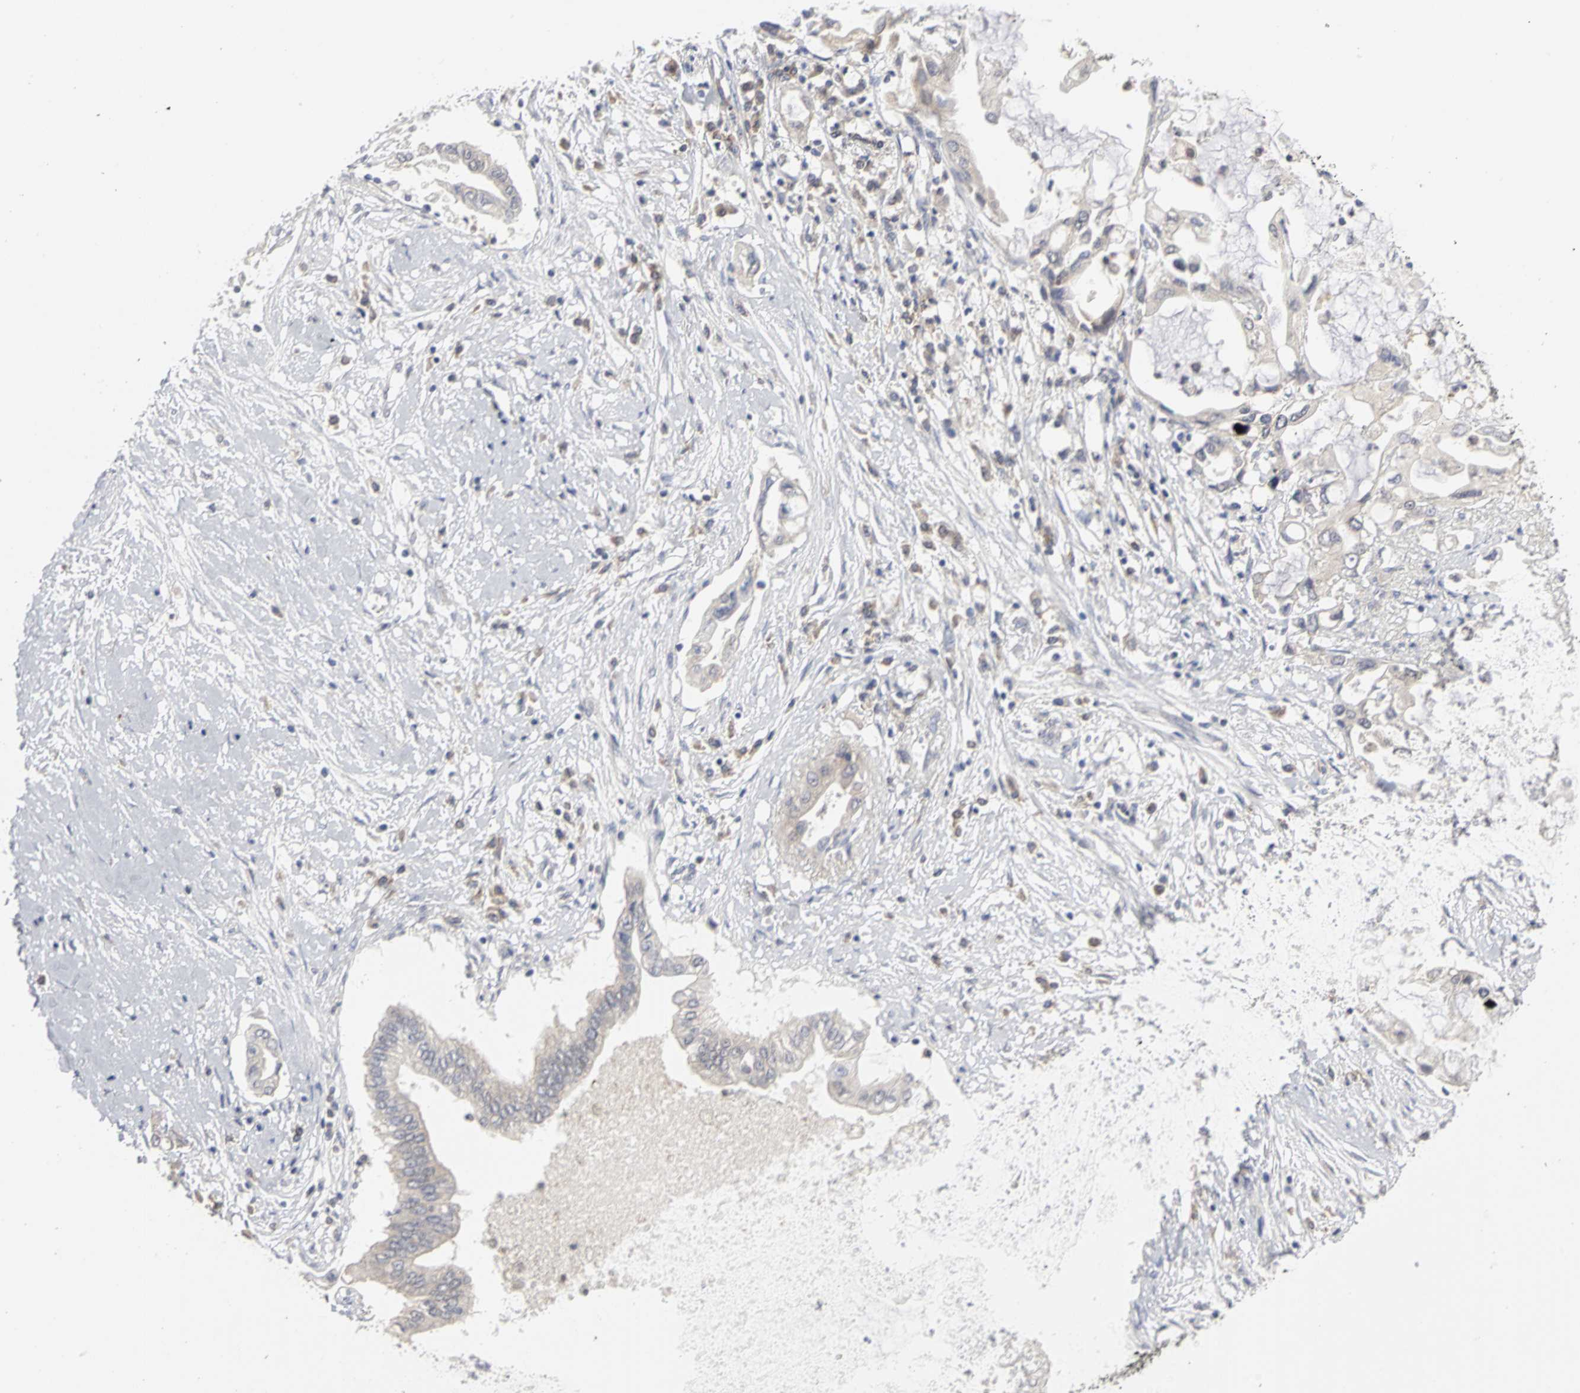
{"staining": {"intensity": "negative", "quantity": "none", "location": "none"}, "tissue": "pancreatic cancer", "cell_type": "Tumor cells", "image_type": "cancer", "snomed": [{"axis": "morphology", "description": "Adenocarcinoma, NOS"}, {"axis": "topography", "description": "Pancreas"}], "caption": "DAB immunohistochemical staining of human pancreatic cancer reveals no significant expression in tumor cells.", "gene": "IRAK1", "patient": {"sex": "female", "age": 57}}